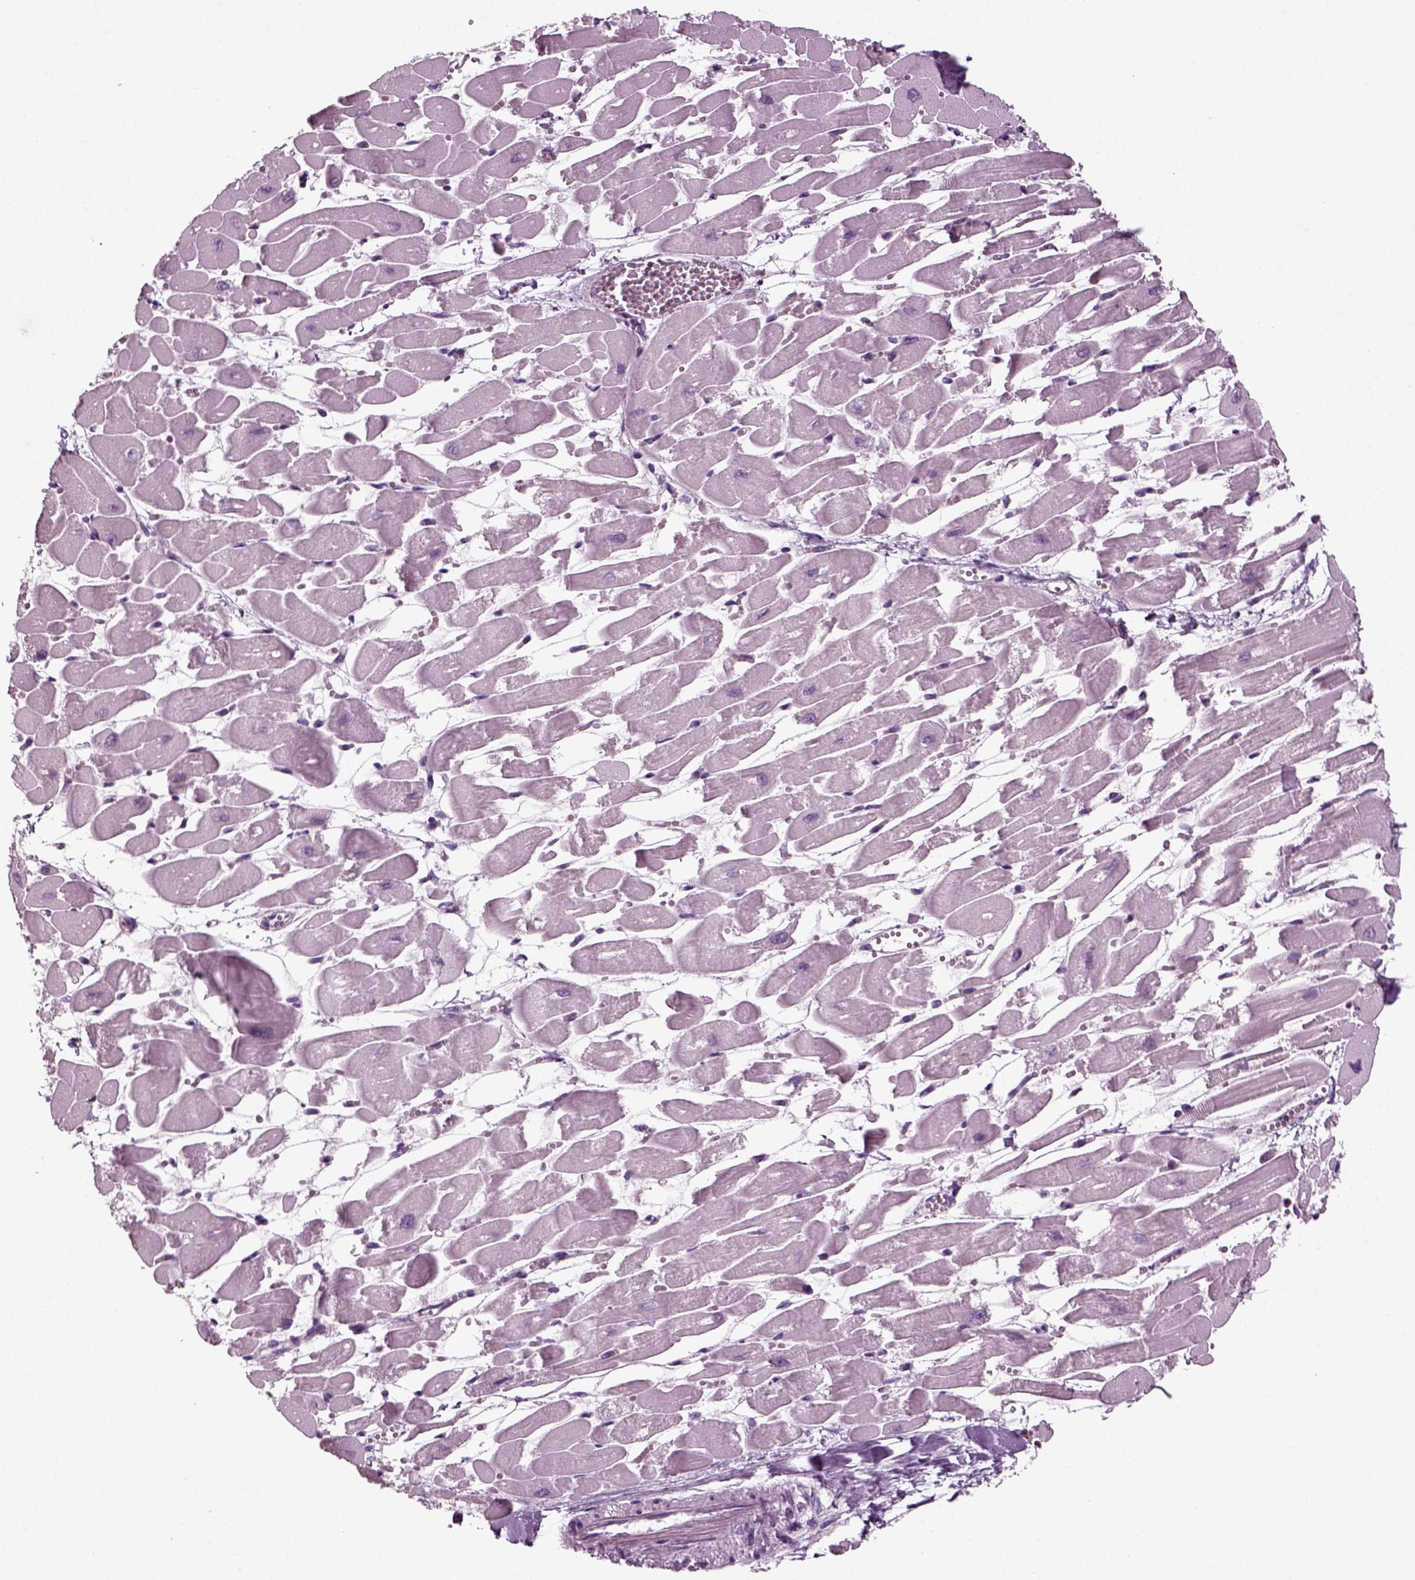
{"staining": {"intensity": "negative", "quantity": "none", "location": "none"}, "tissue": "heart muscle", "cell_type": "Cardiomyocytes", "image_type": "normal", "snomed": [{"axis": "morphology", "description": "Normal tissue, NOS"}, {"axis": "topography", "description": "Heart"}], "caption": "Immunohistochemical staining of normal human heart muscle shows no significant staining in cardiomyocytes. (DAB (3,3'-diaminobenzidine) immunohistochemistry (IHC), high magnification).", "gene": "DEFB118", "patient": {"sex": "female", "age": 52}}